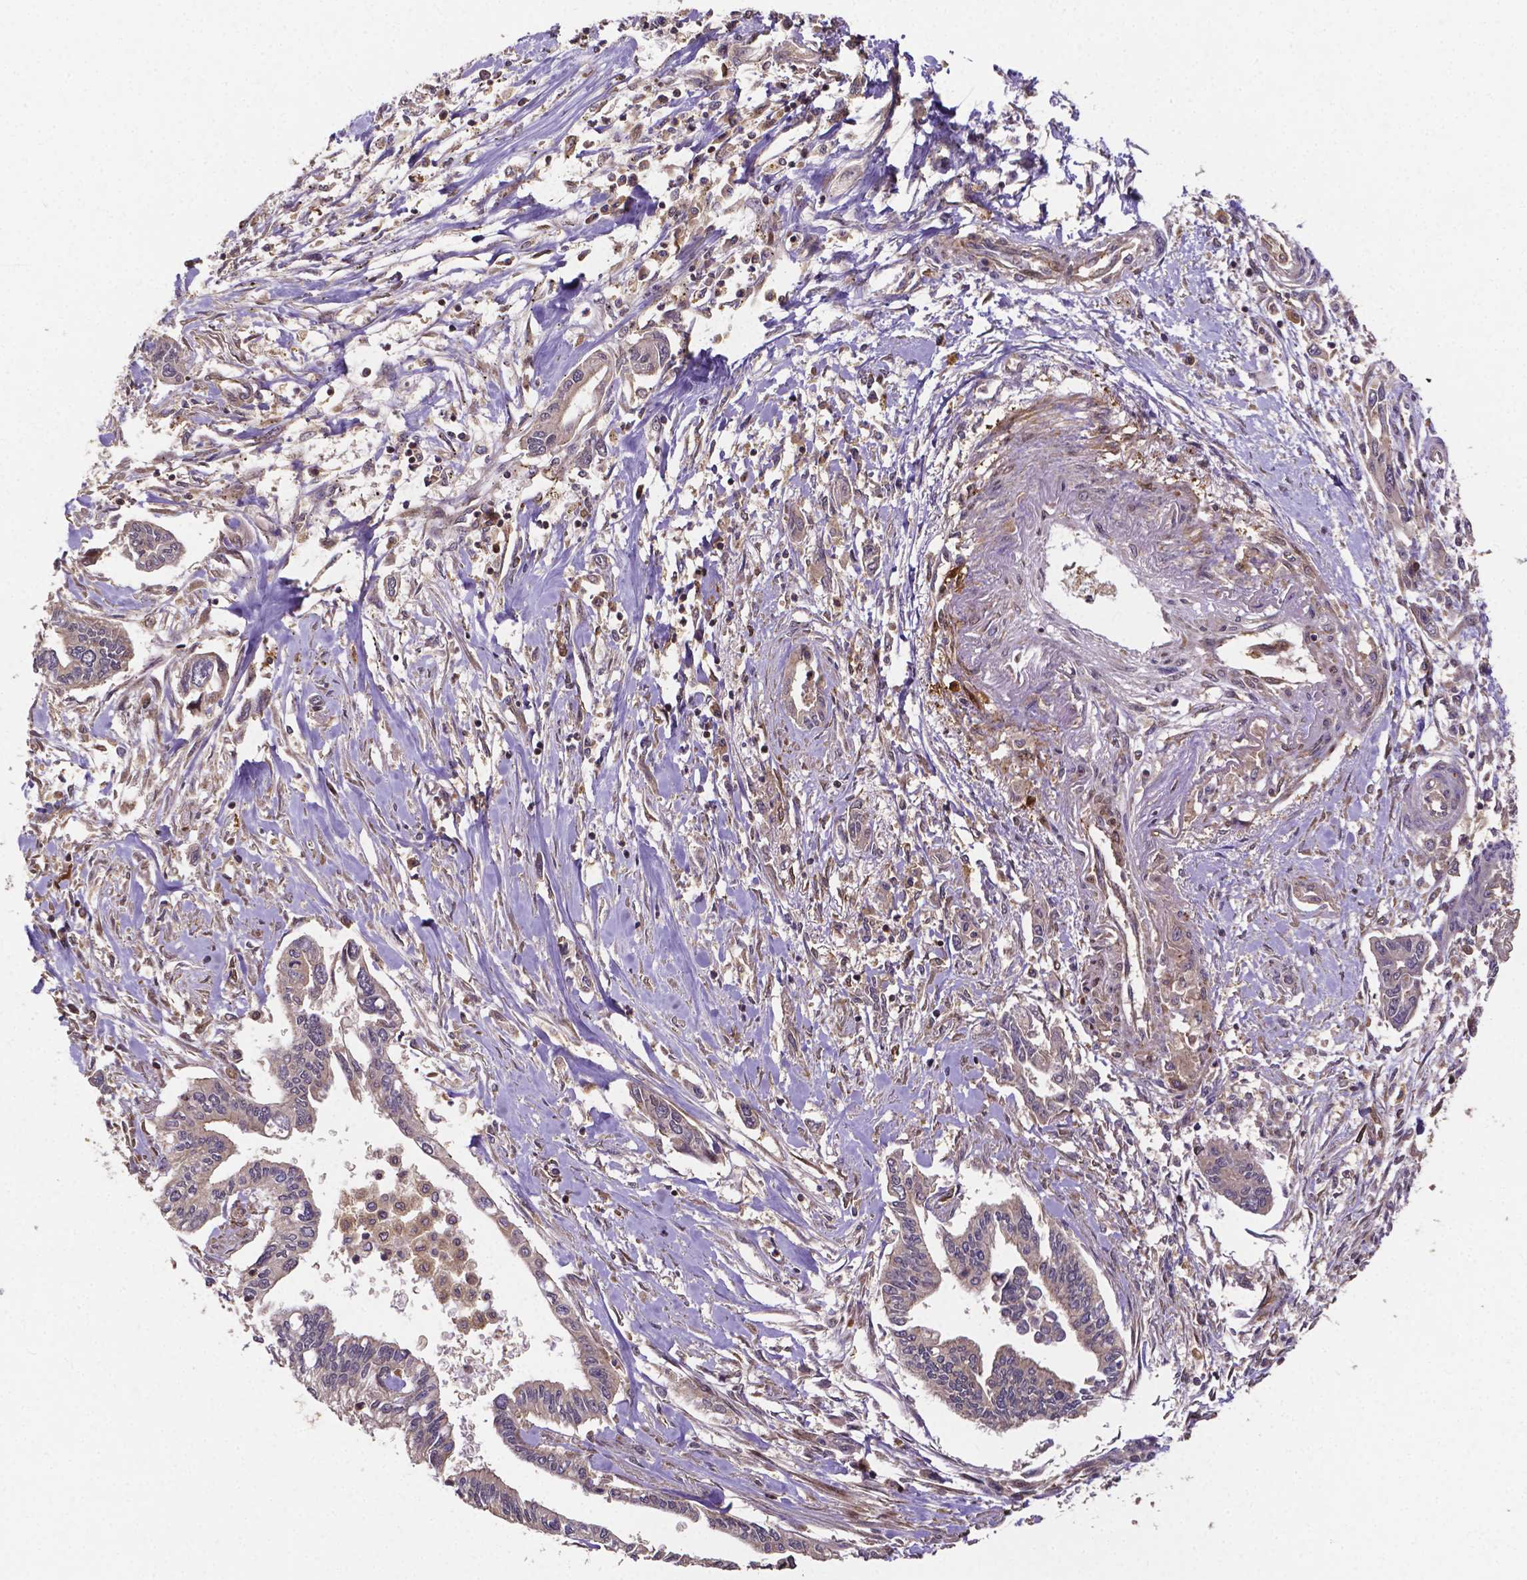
{"staining": {"intensity": "negative", "quantity": "none", "location": "none"}, "tissue": "pancreatic cancer", "cell_type": "Tumor cells", "image_type": "cancer", "snomed": [{"axis": "morphology", "description": "Adenocarcinoma, NOS"}, {"axis": "topography", "description": "Pancreas"}], "caption": "Immunohistochemistry (IHC) image of human pancreatic cancer stained for a protein (brown), which demonstrates no expression in tumor cells.", "gene": "RNF123", "patient": {"sex": "male", "age": 60}}